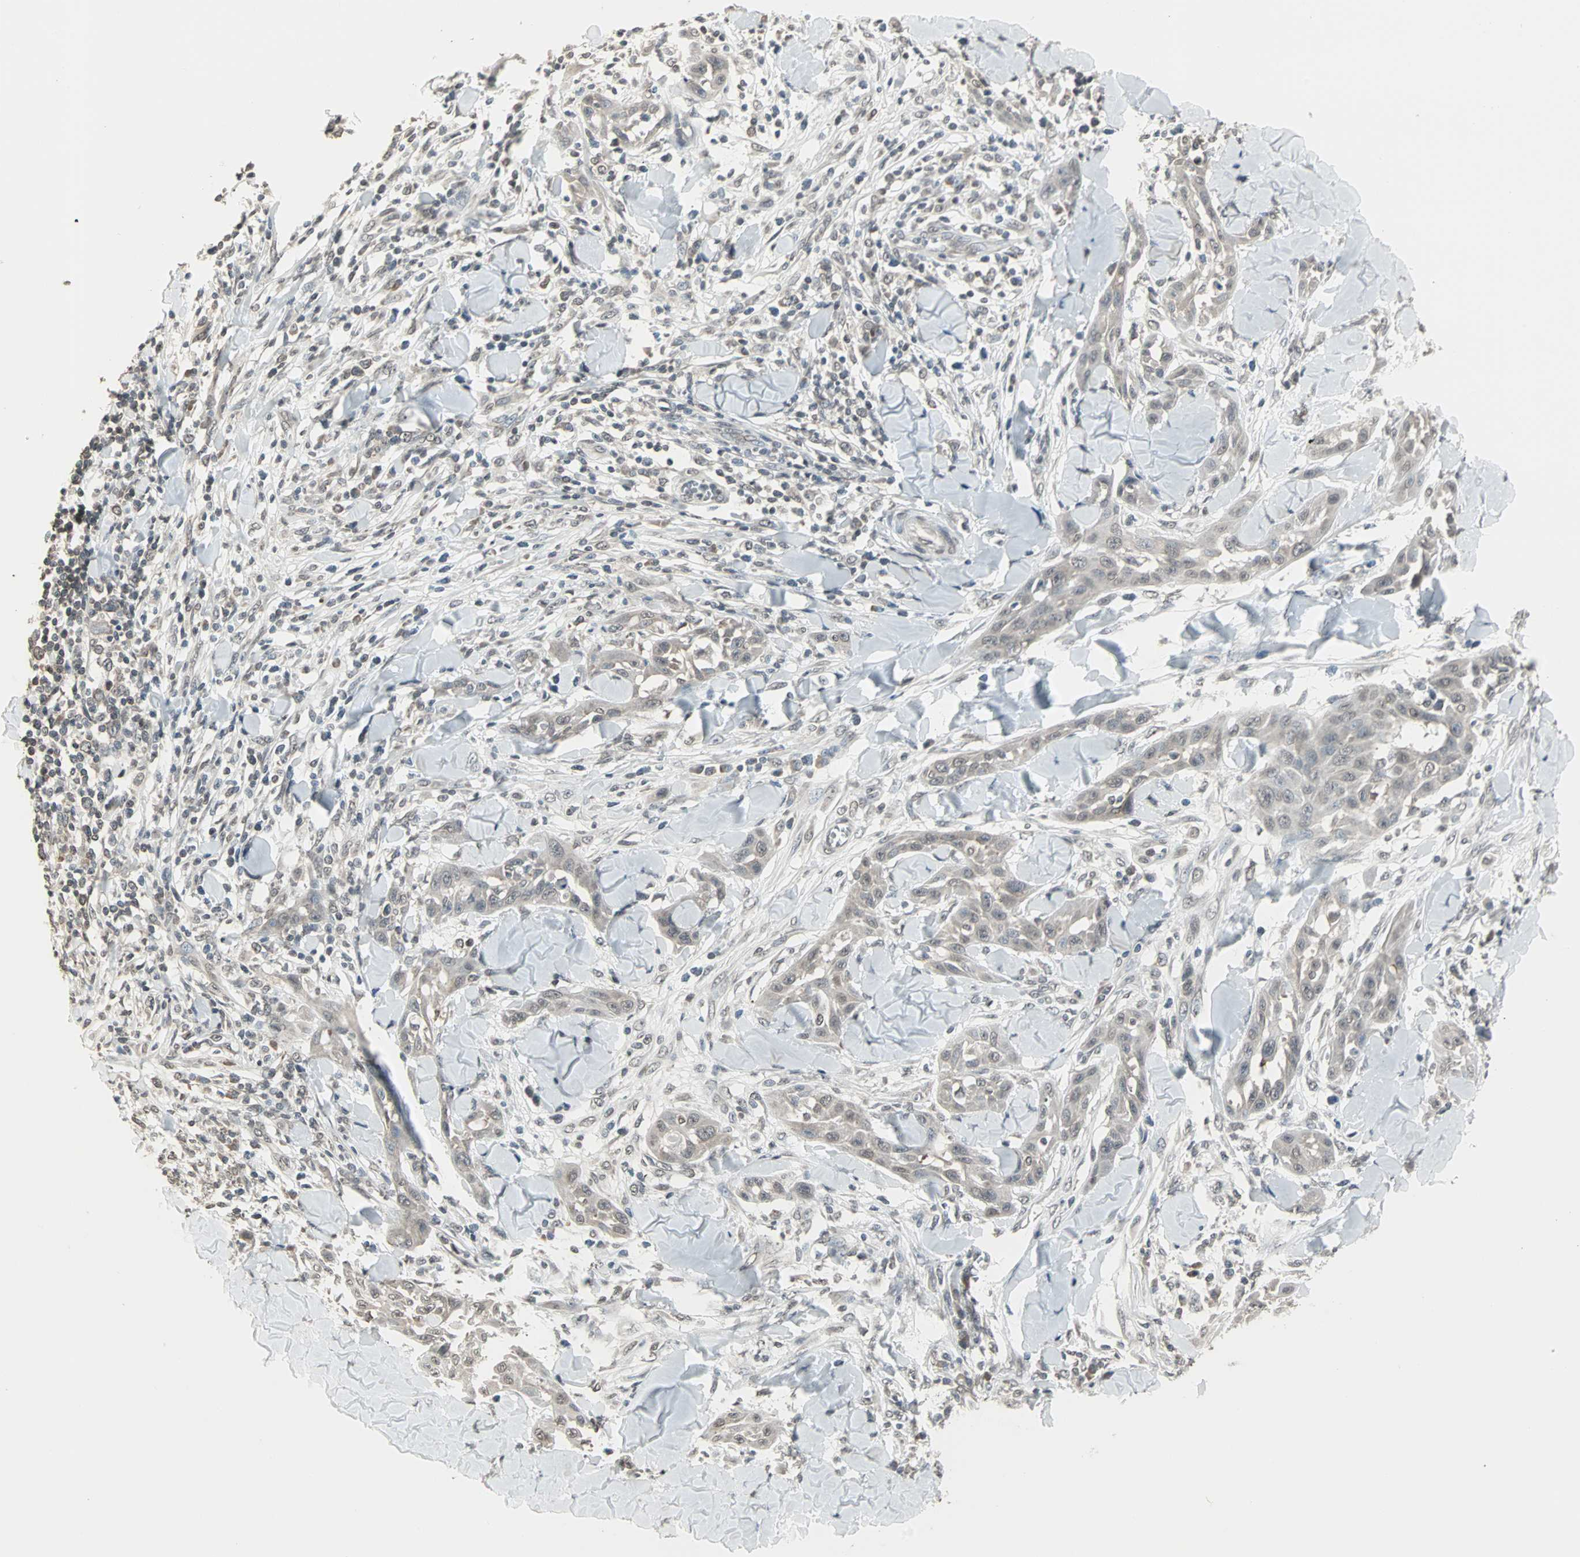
{"staining": {"intensity": "weak", "quantity": "25%-75%", "location": "cytoplasmic/membranous"}, "tissue": "skin cancer", "cell_type": "Tumor cells", "image_type": "cancer", "snomed": [{"axis": "morphology", "description": "Squamous cell carcinoma, NOS"}, {"axis": "topography", "description": "Skin"}], "caption": "The micrograph reveals a brown stain indicating the presence of a protein in the cytoplasmic/membranous of tumor cells in squamous cell carcinoma (skin). (DAB IHC with brightfield microscopy, high magnification).", "gene": "CBLC", "patient": {"sex": "male", "age": 24}}